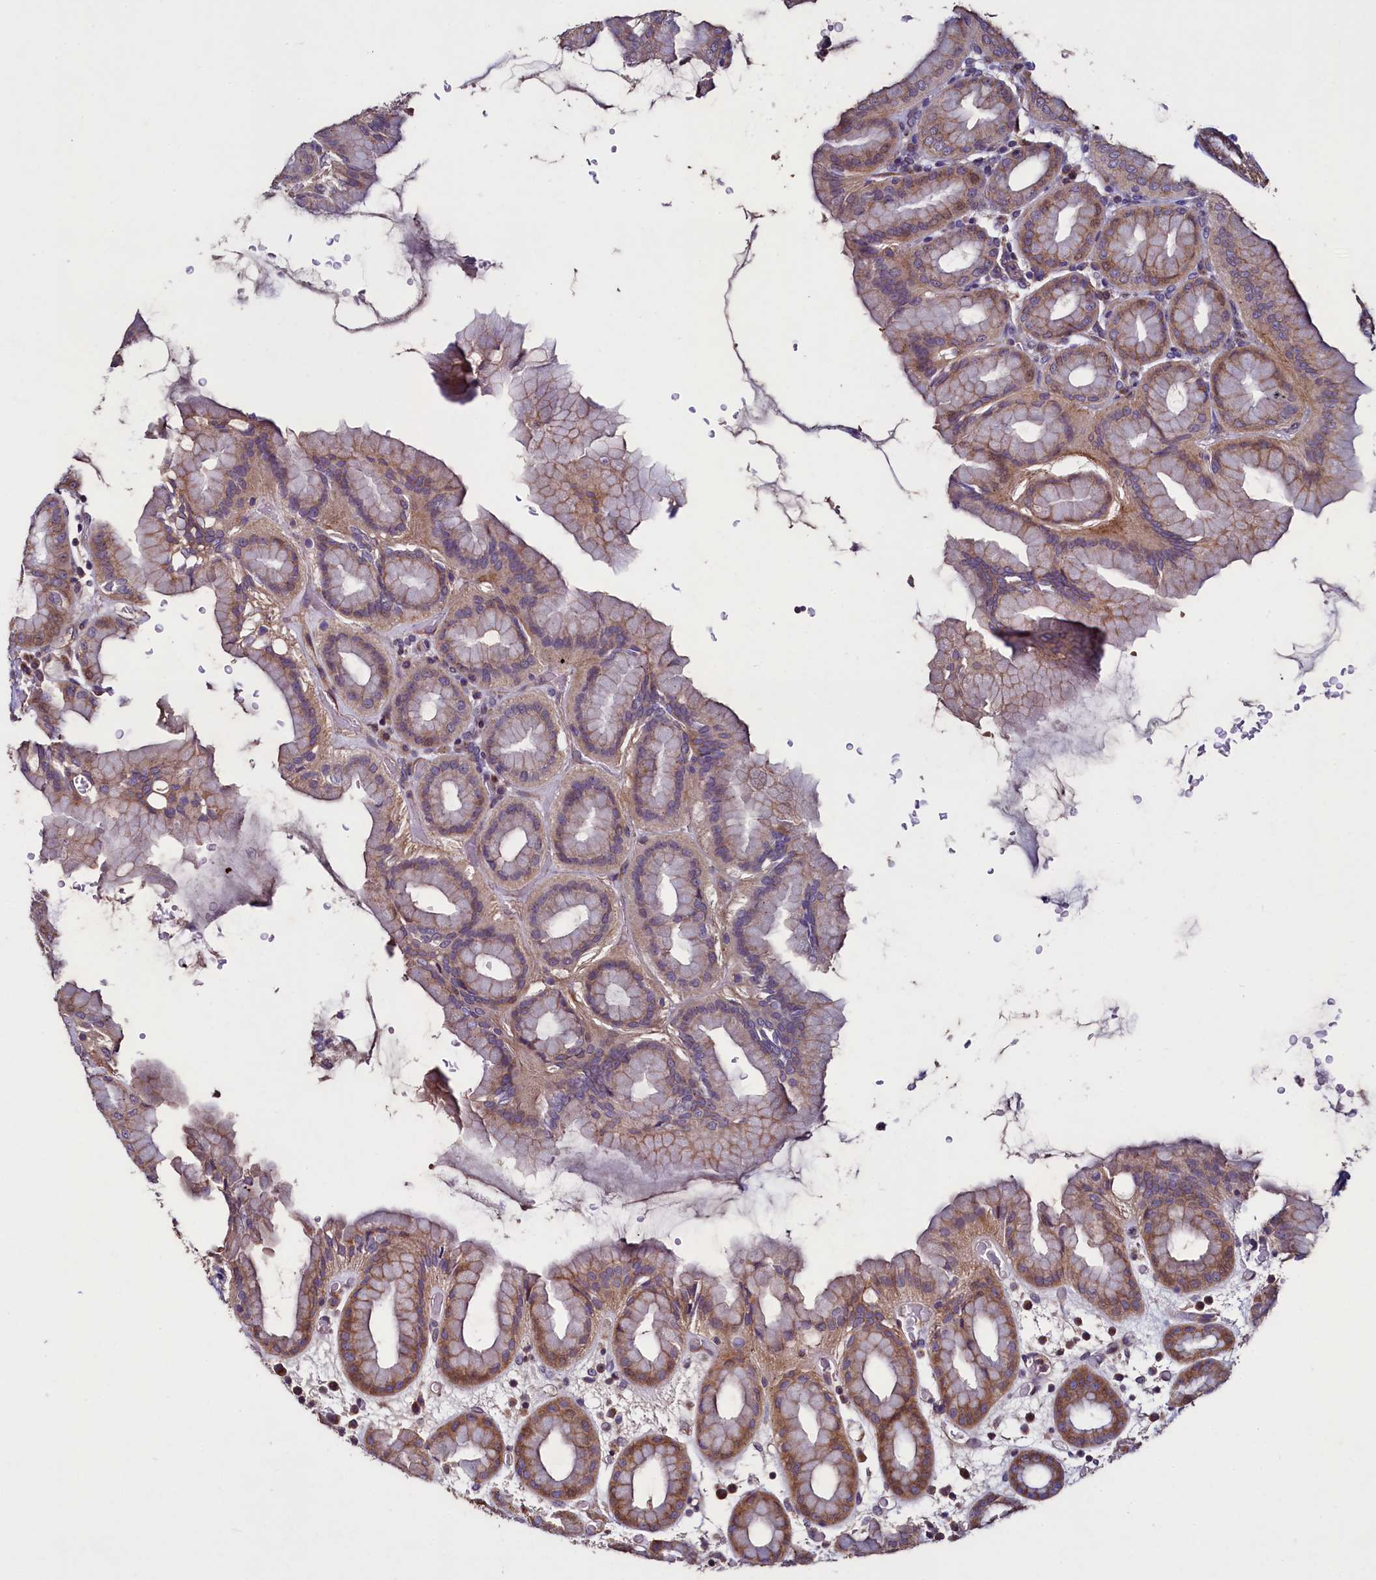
{"staining": {"intensity": "moderate", "quantity": ">75%", "location": "cytoplasmic/membranous"}, "tissue": "stomach", "cell_type": "Glandular cells", "image_type": "normal", "snomed": [{"axis": "morphology", "description": "Normal tissue, NOS"}, {"axis": "topography", "description": "Stomach, upper"}], "caption": "Protein expression analysis of benign stomach exhibits moderate cytoplasmic/membranous expression in approximately >75% of glandular cells.", "gene": "PALM", "patient": {"sex": "male", "age": 68}}